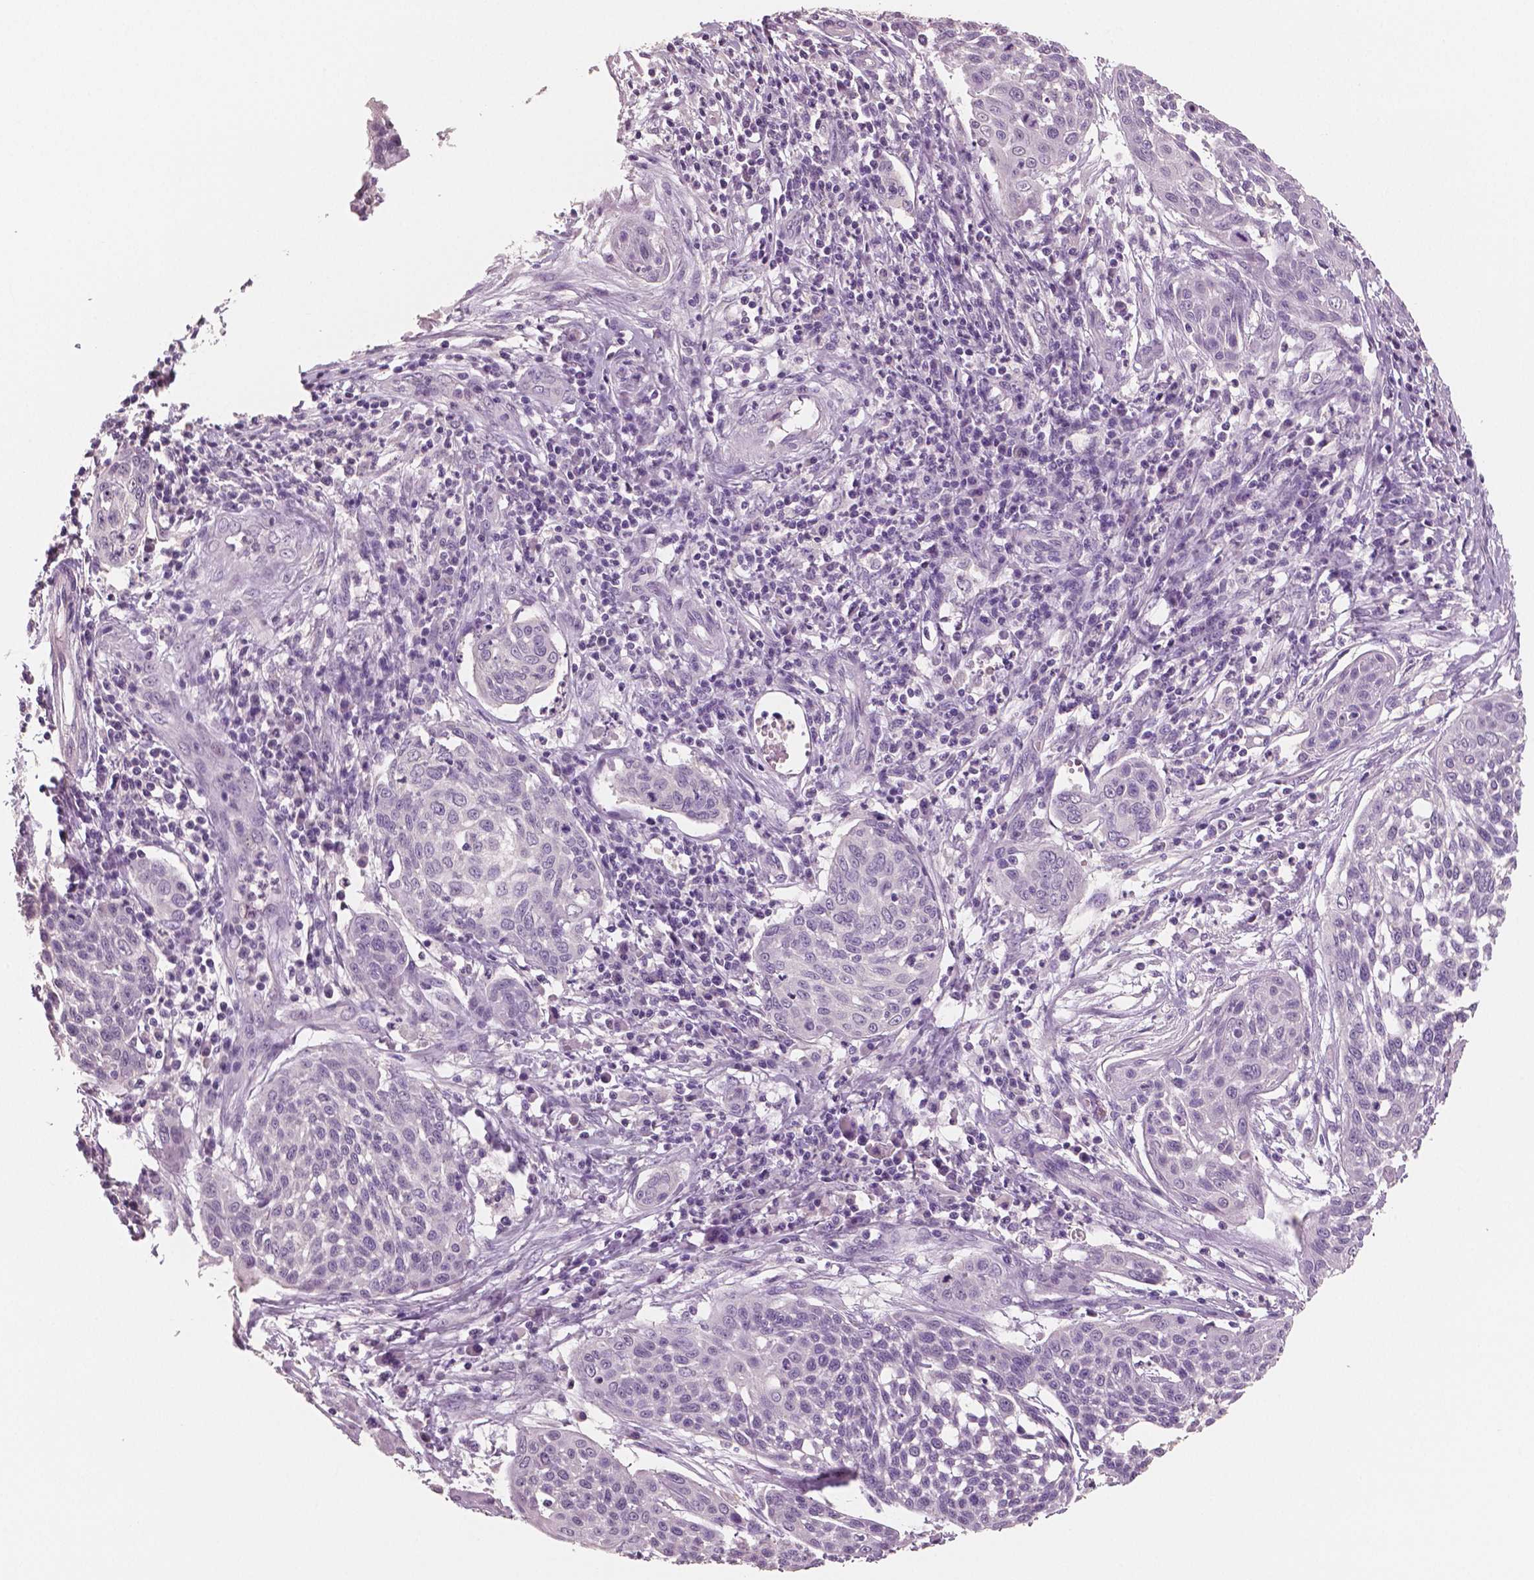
{"staining": {"intensity": "negative", "quantity": "none", "location": "none"}, "tissue": "cervical cancer", "cell_type": "Tumor cells", "image_type": "cancer", "snomed": [{"axis": "morphology", "description": "Squamous cell carcinoma, NOS"}, {"axis": "topography", "description": "Cervix"}], "caption": "An image of human squamous cell carcinoma (cervical) is negative for staining in tumor cells.", "gene": "NECAB2", "patient": {"sex": "female", "age": 34}}